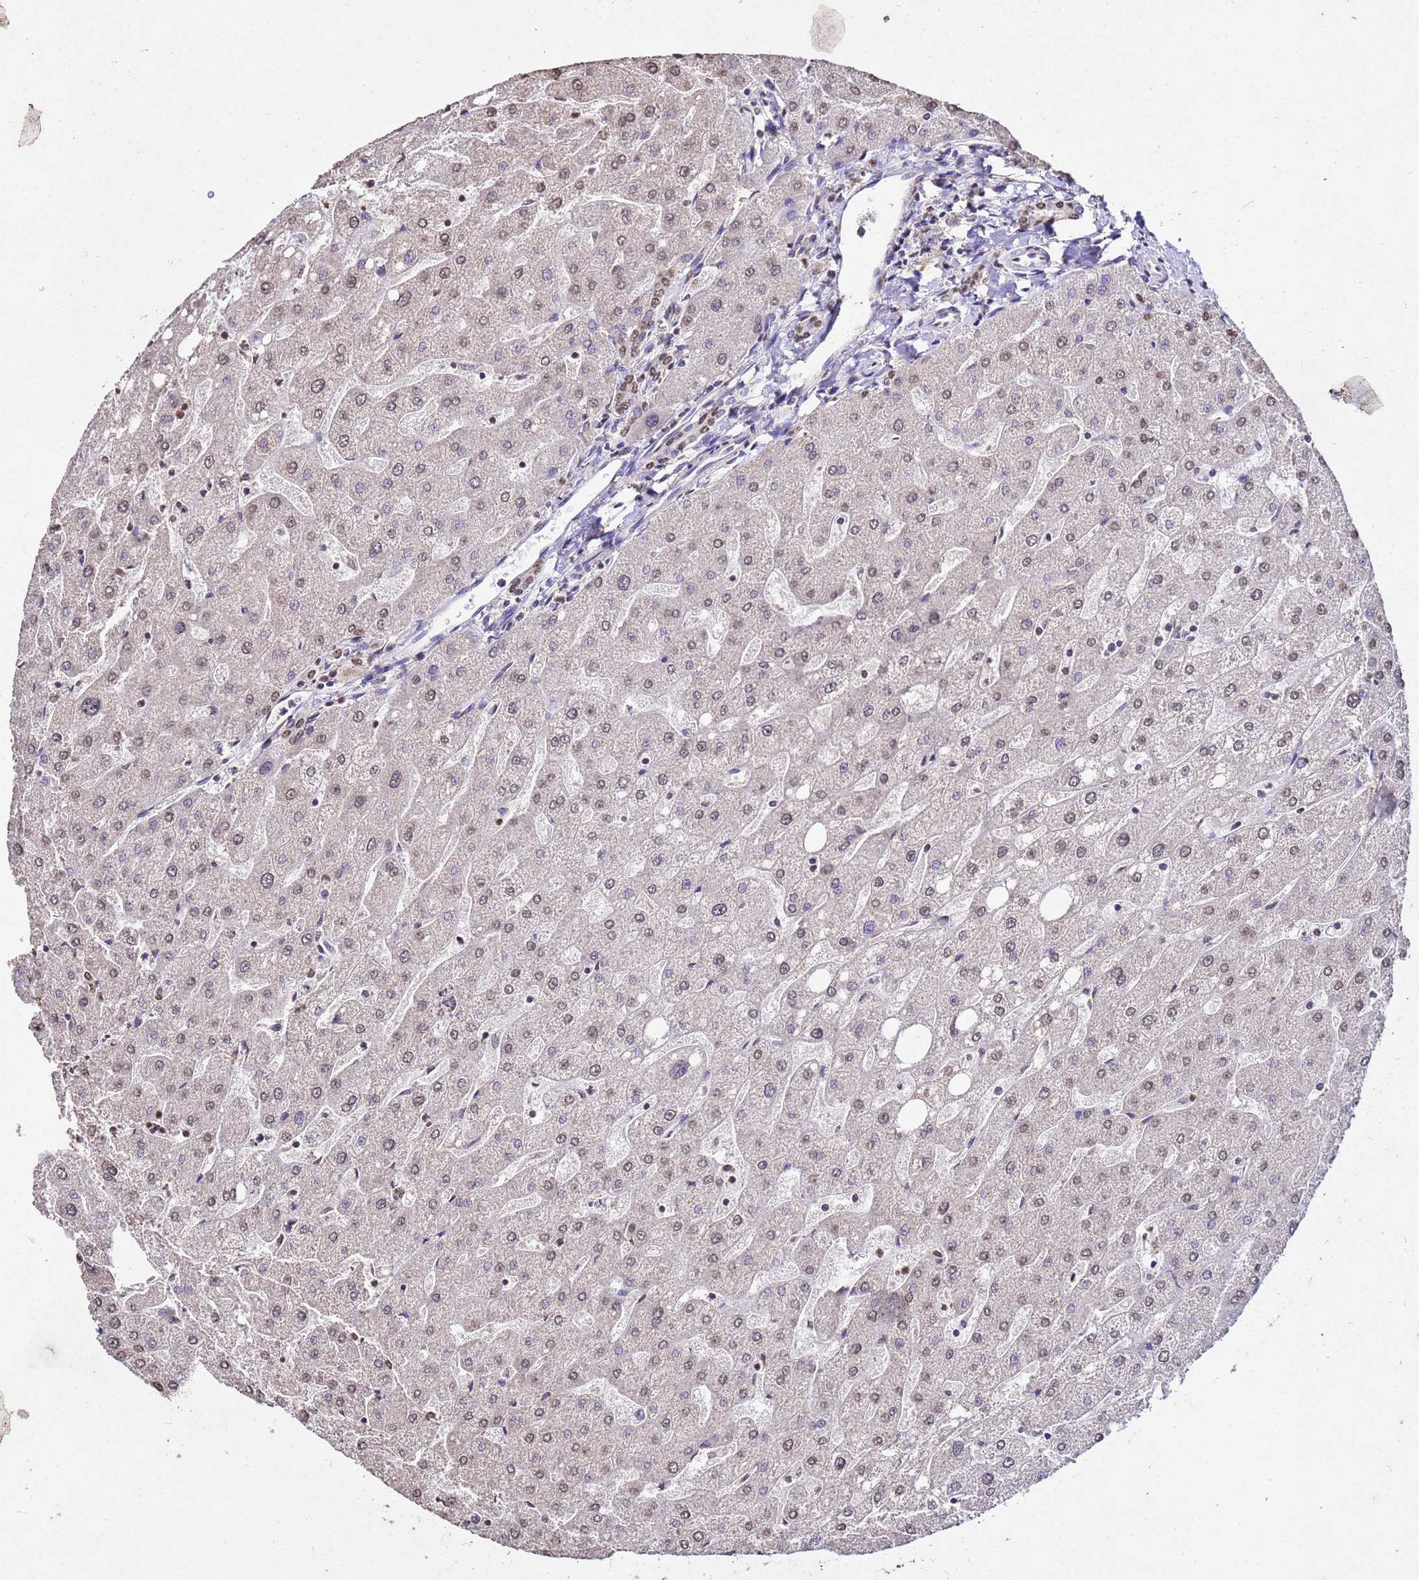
{"staining": {"intensity": "moderate", "quantity": ">75%", "location": "nuclear"}, "tissue": "liver", "cell_type": "Cholangiocytes", "image_type": "normal", "snomed": [{"axis": "morphology", "description": "Normal tissue, NOS"}, {"axis": "topography", "description": "Liver"}], "caption": "DAB (3,3'-diaminobenzidine) immunohistochemical staining of unremarkable human liver shows moderate nuclear protein positivity in about >75% of cholangiocytes. Using DAB (brown) and hematoxylin (blue) stains, captured at high magnification using brightfield microscopy.", "gene": "MYOCD", "patient": {"sex": "male", "age": 67}}